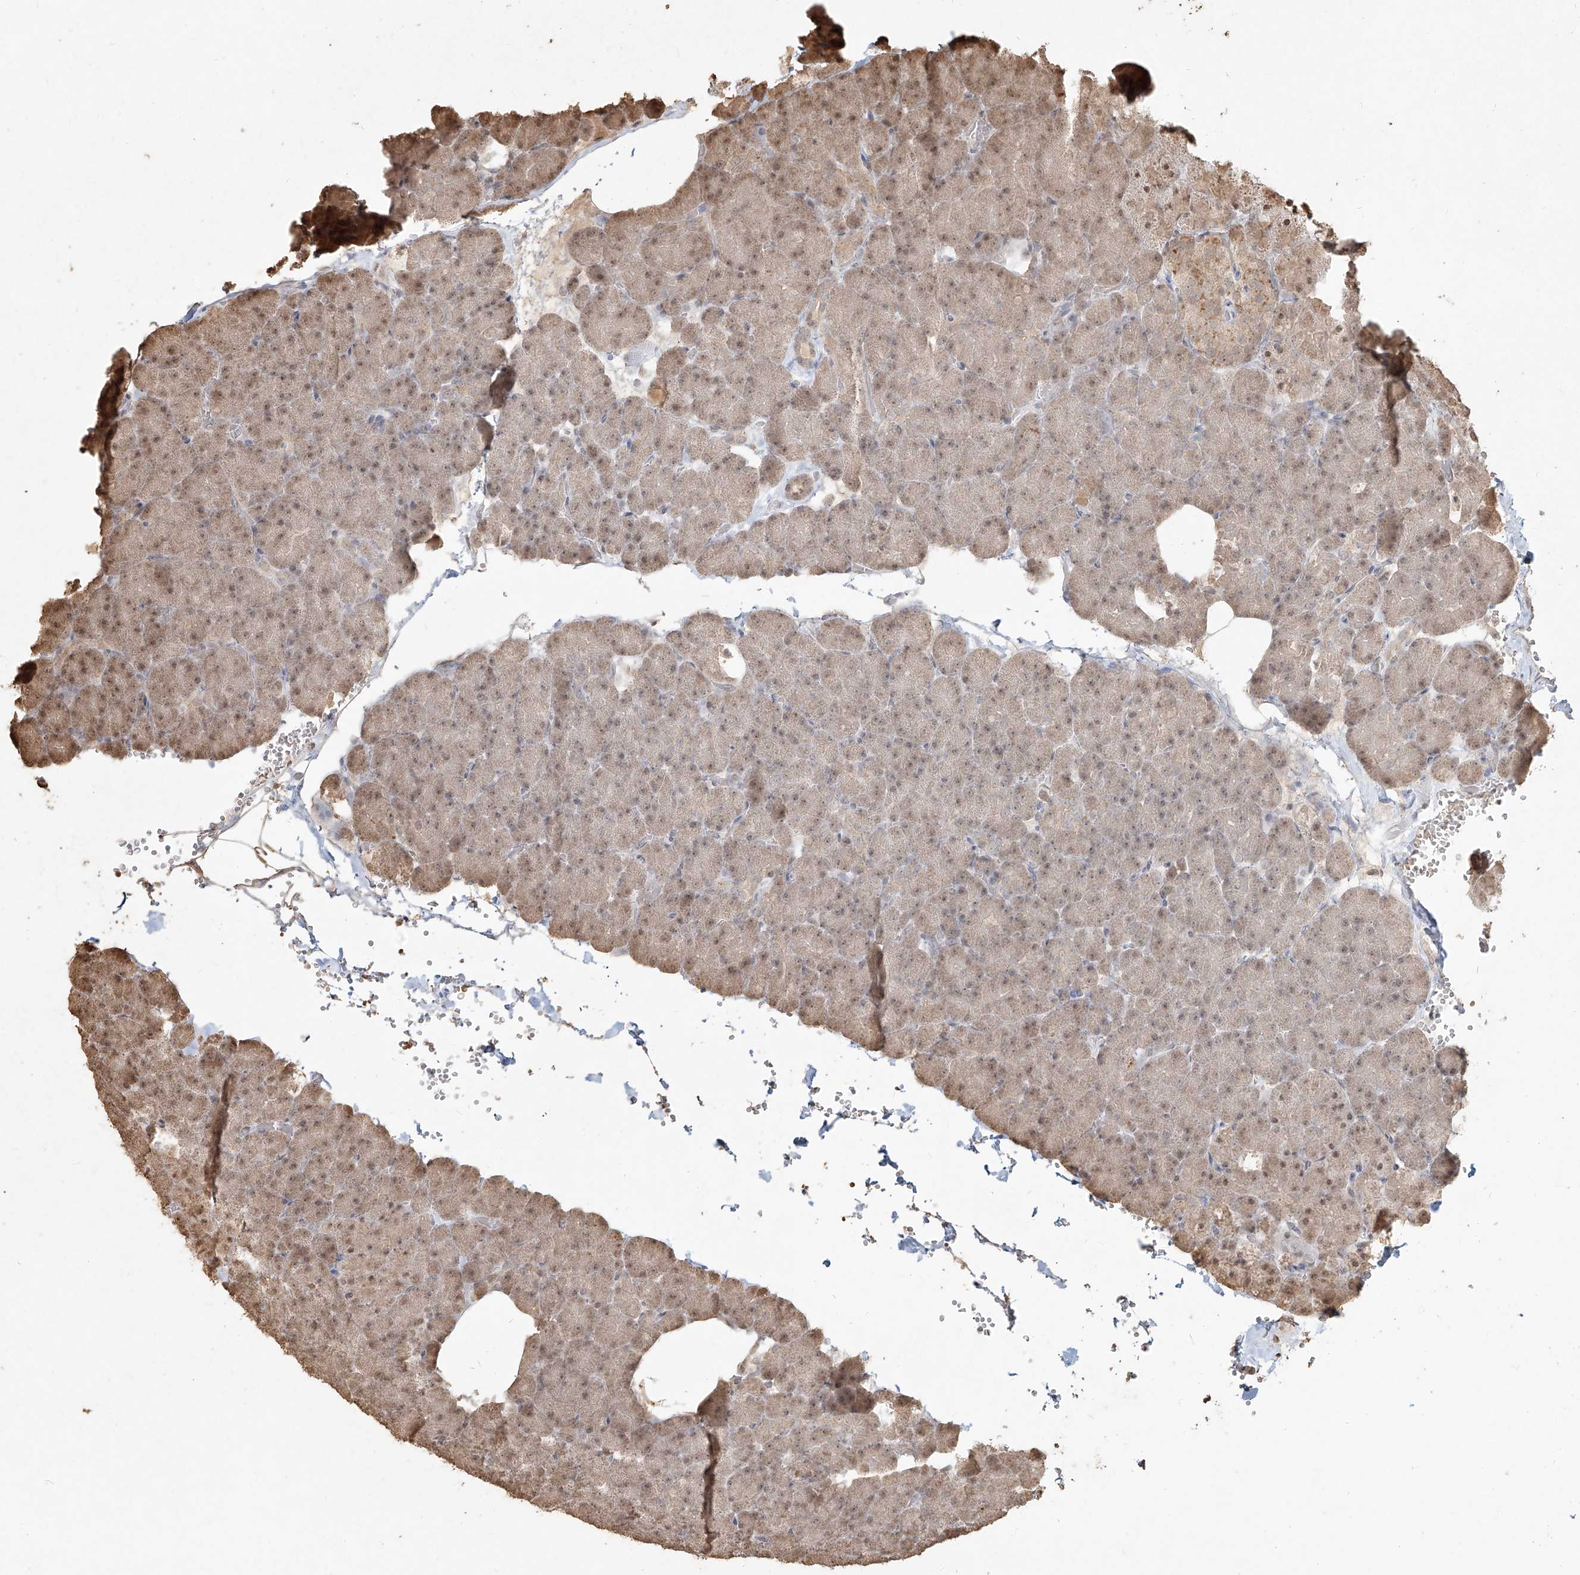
{"staining": {"intensity": "moderate", "quantity": ">75%", "location": "cytoplasmic/membranous,nuclear"}, "tissue": "pancreas", "cell_type": "Exocrine glandular cells", "image_type": "normal", "snomed": [{"axis": "morphology", "description": "Normal tissue, NOS"}, {"axis": "morphology", "description": "Carcinoid, malignant, NOS"}, {"axis": "topography", "description": "Pancreas"}], "caption": "A medium amount of moderate cytoplasmic/membranous,nuclear positivity is identified in approximately >75% of exocrine glandular cells in unremarkable pancreas.", "gene": "UBE2K", "patient": {"sex": "female", "age": 35}}